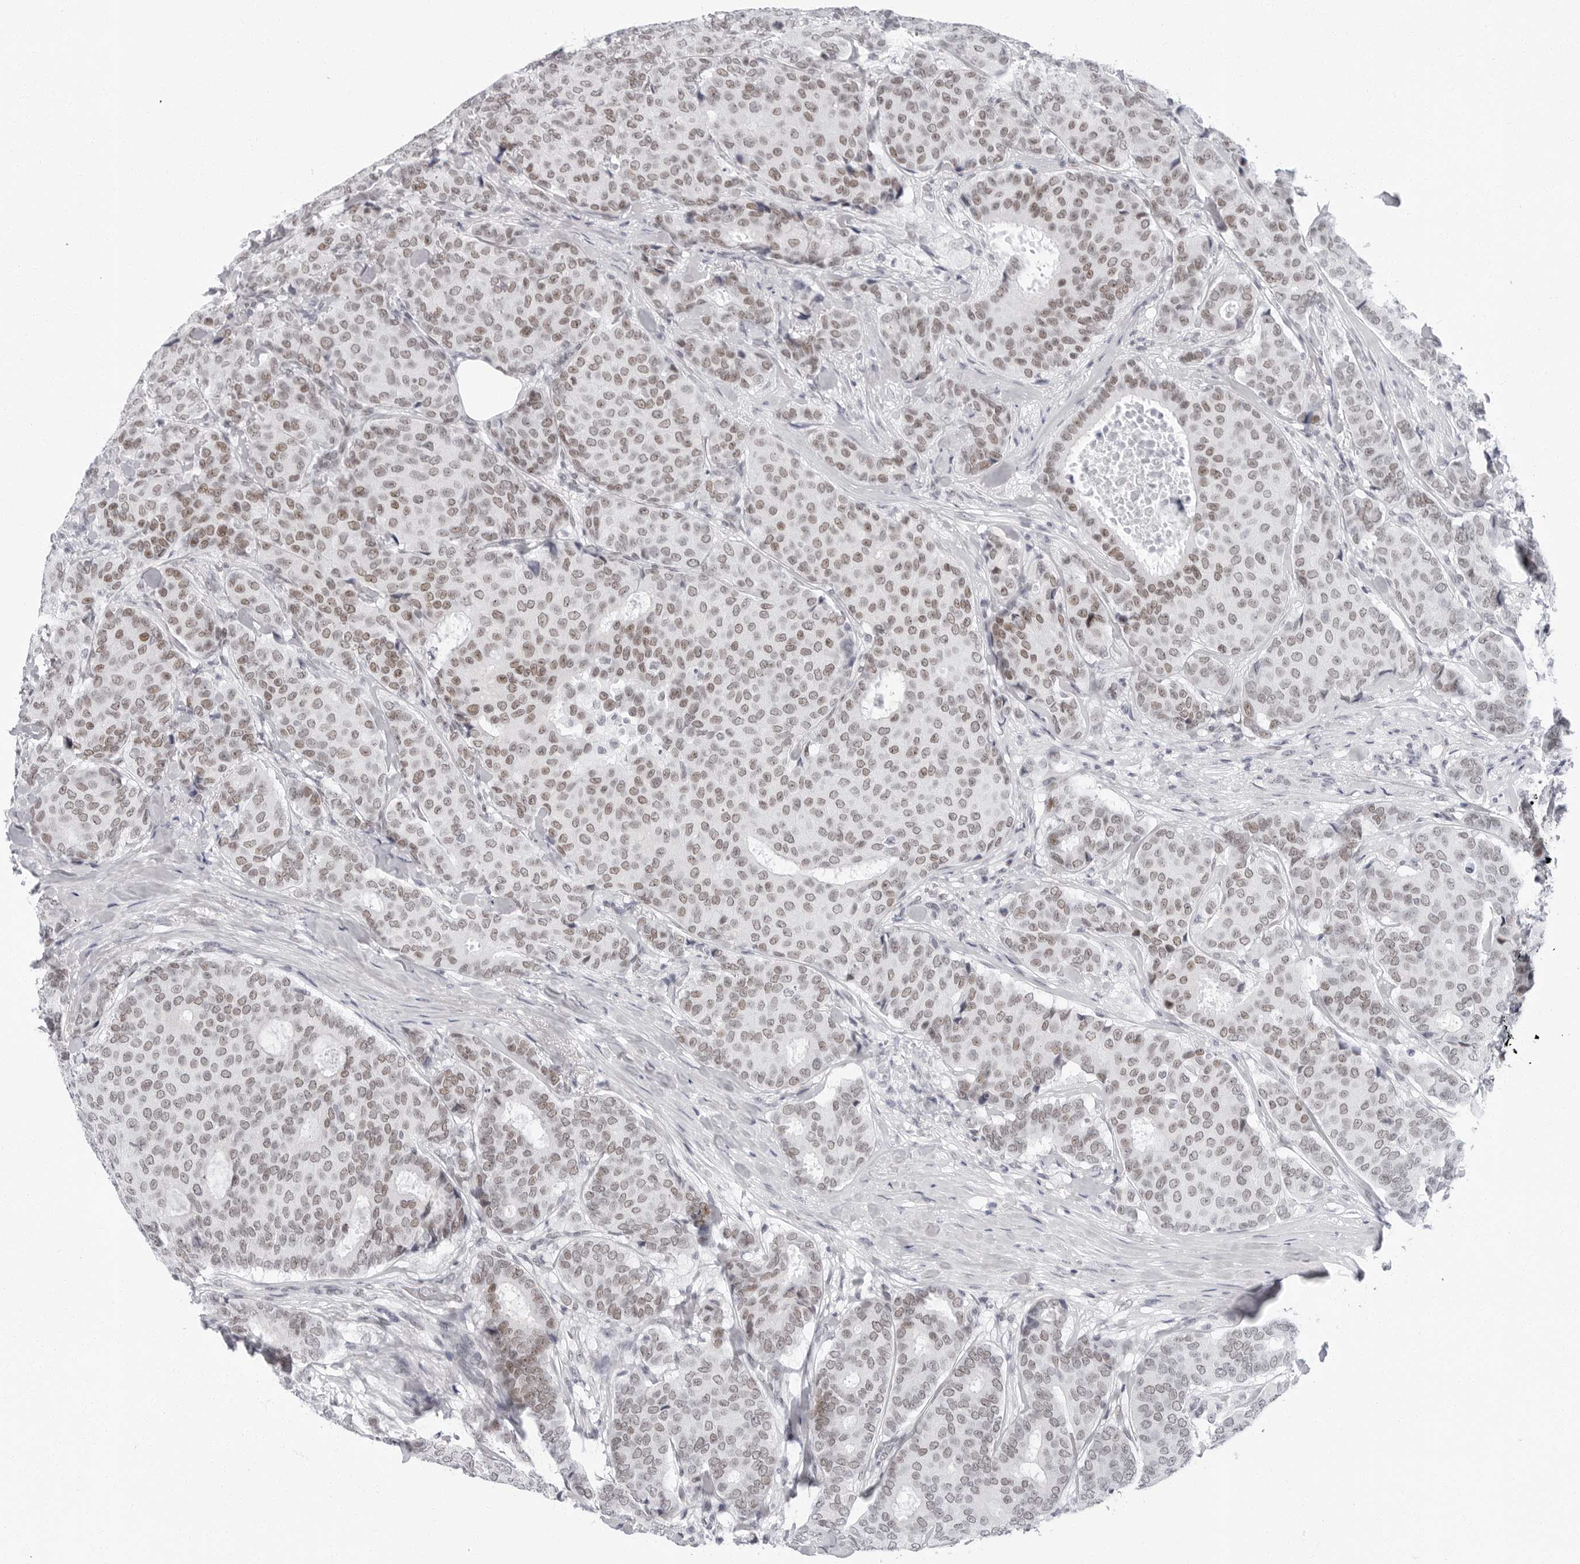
{"staining": {"intensity": "weak", "quantity": ">75%", "location": "nuclear"}, "tissue": "breast cancer", "cell_type": "Tumor cells", "image_type": "cancer", "snomed": [{"axis": "morphology", "description": "Duct carcinoma"}, {"axis": "topography", "description": "Breast"}], "caption": "A photomicrograph showing weak nuclear staining in approximately >75% of tumor cells in invasive ductal carcinoma (breast), as visualized by brown immunohistochemical staining.", "gene": "VEZF1", "patient": {"sex": "female", "age": 75}}